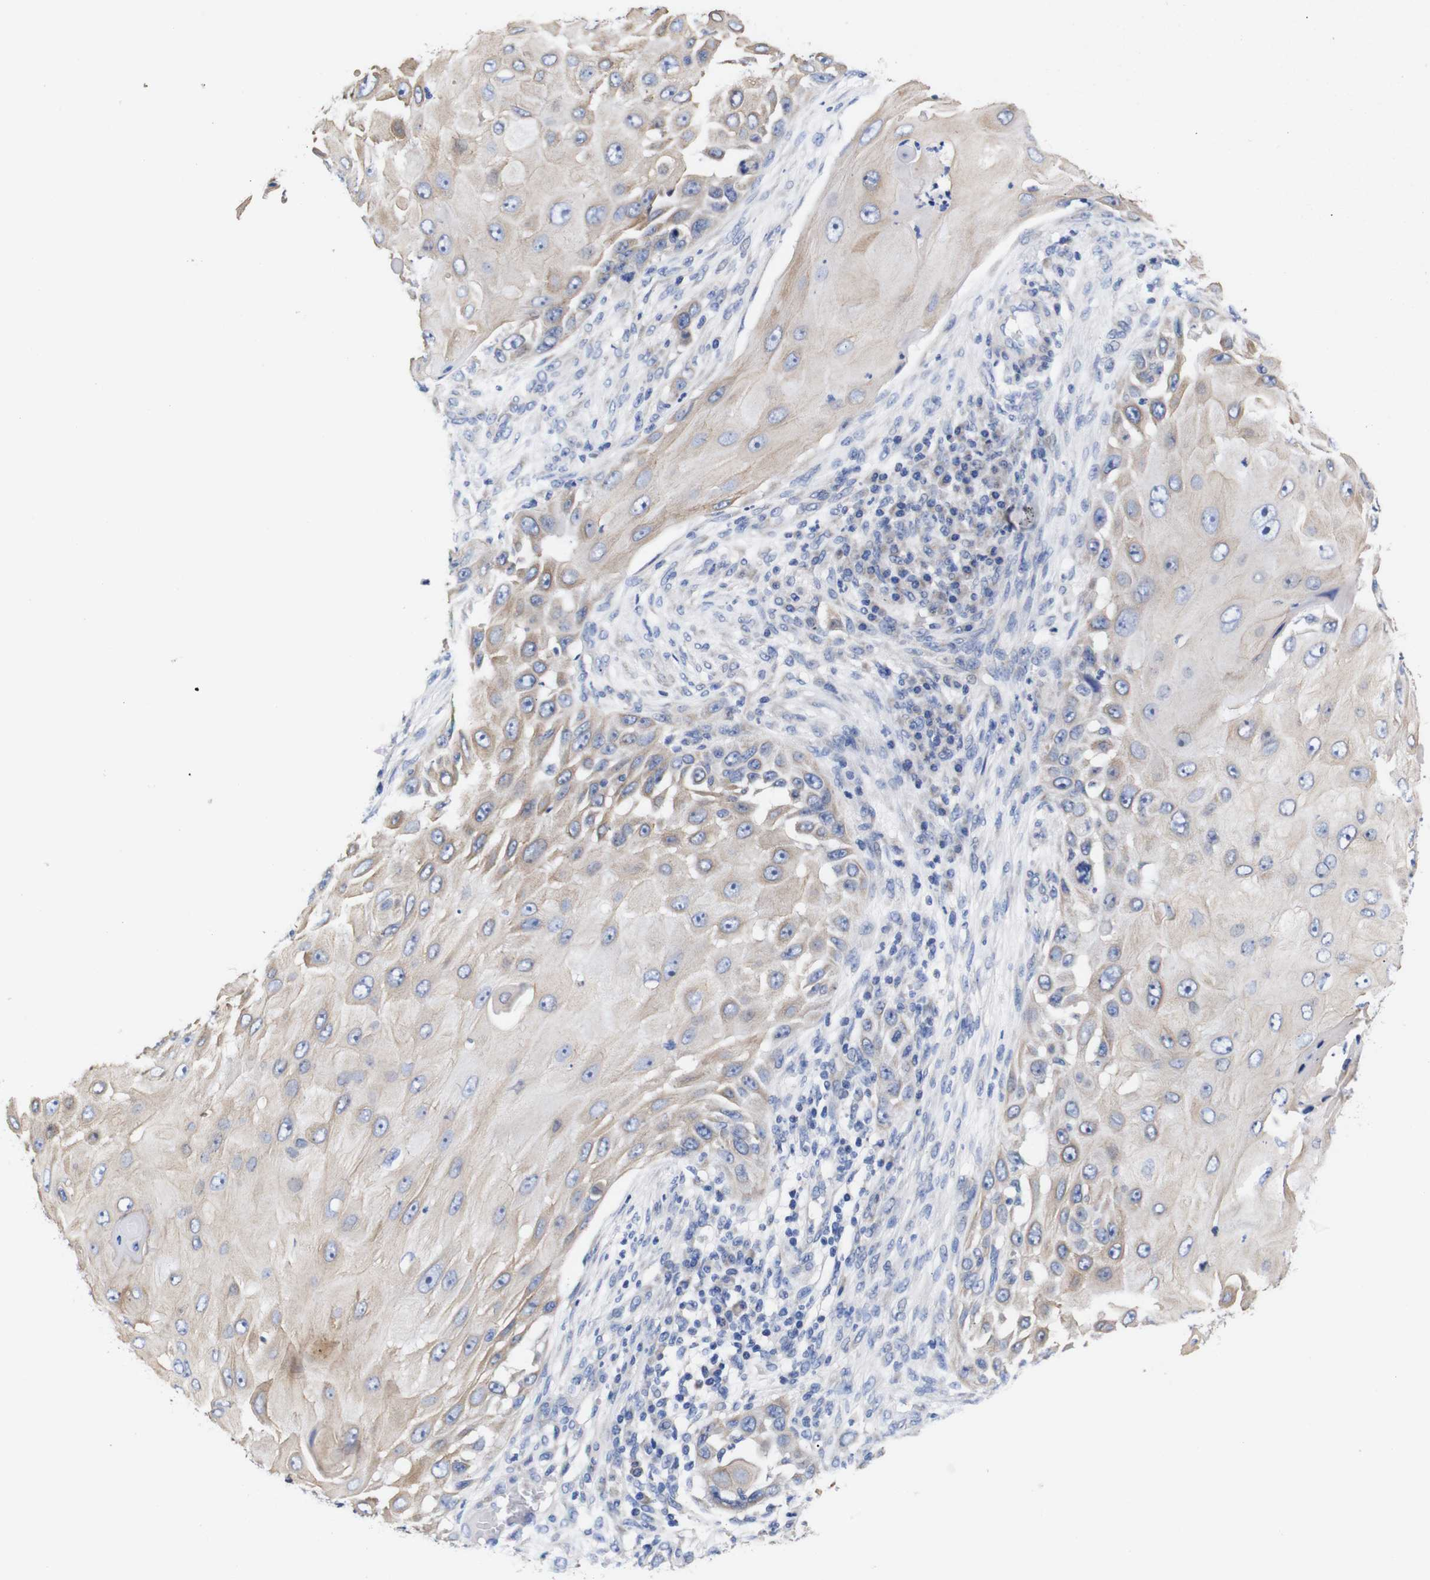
{"staining": {"intensity": "weak", "quantity": ">75%", "location": "cytoplasmic/membranous"}, "tissue": "skin cancer", "cell_type": "Tumor cells", "image_type": "cancer", "snomed": [{"axis": "morphology", "description": "Squamous cell carcinoma, NOS"}, {"axis": "topography", "description": "Skin"}], "caption": "IHC of human squamous cell carcinoma (skin) exhibits low levels of weak cytoplasmic/membranous expression in approximately >75% of tumor cells.", "gene": "OPN3", "patient": {"sex": "female", "age": 44}}